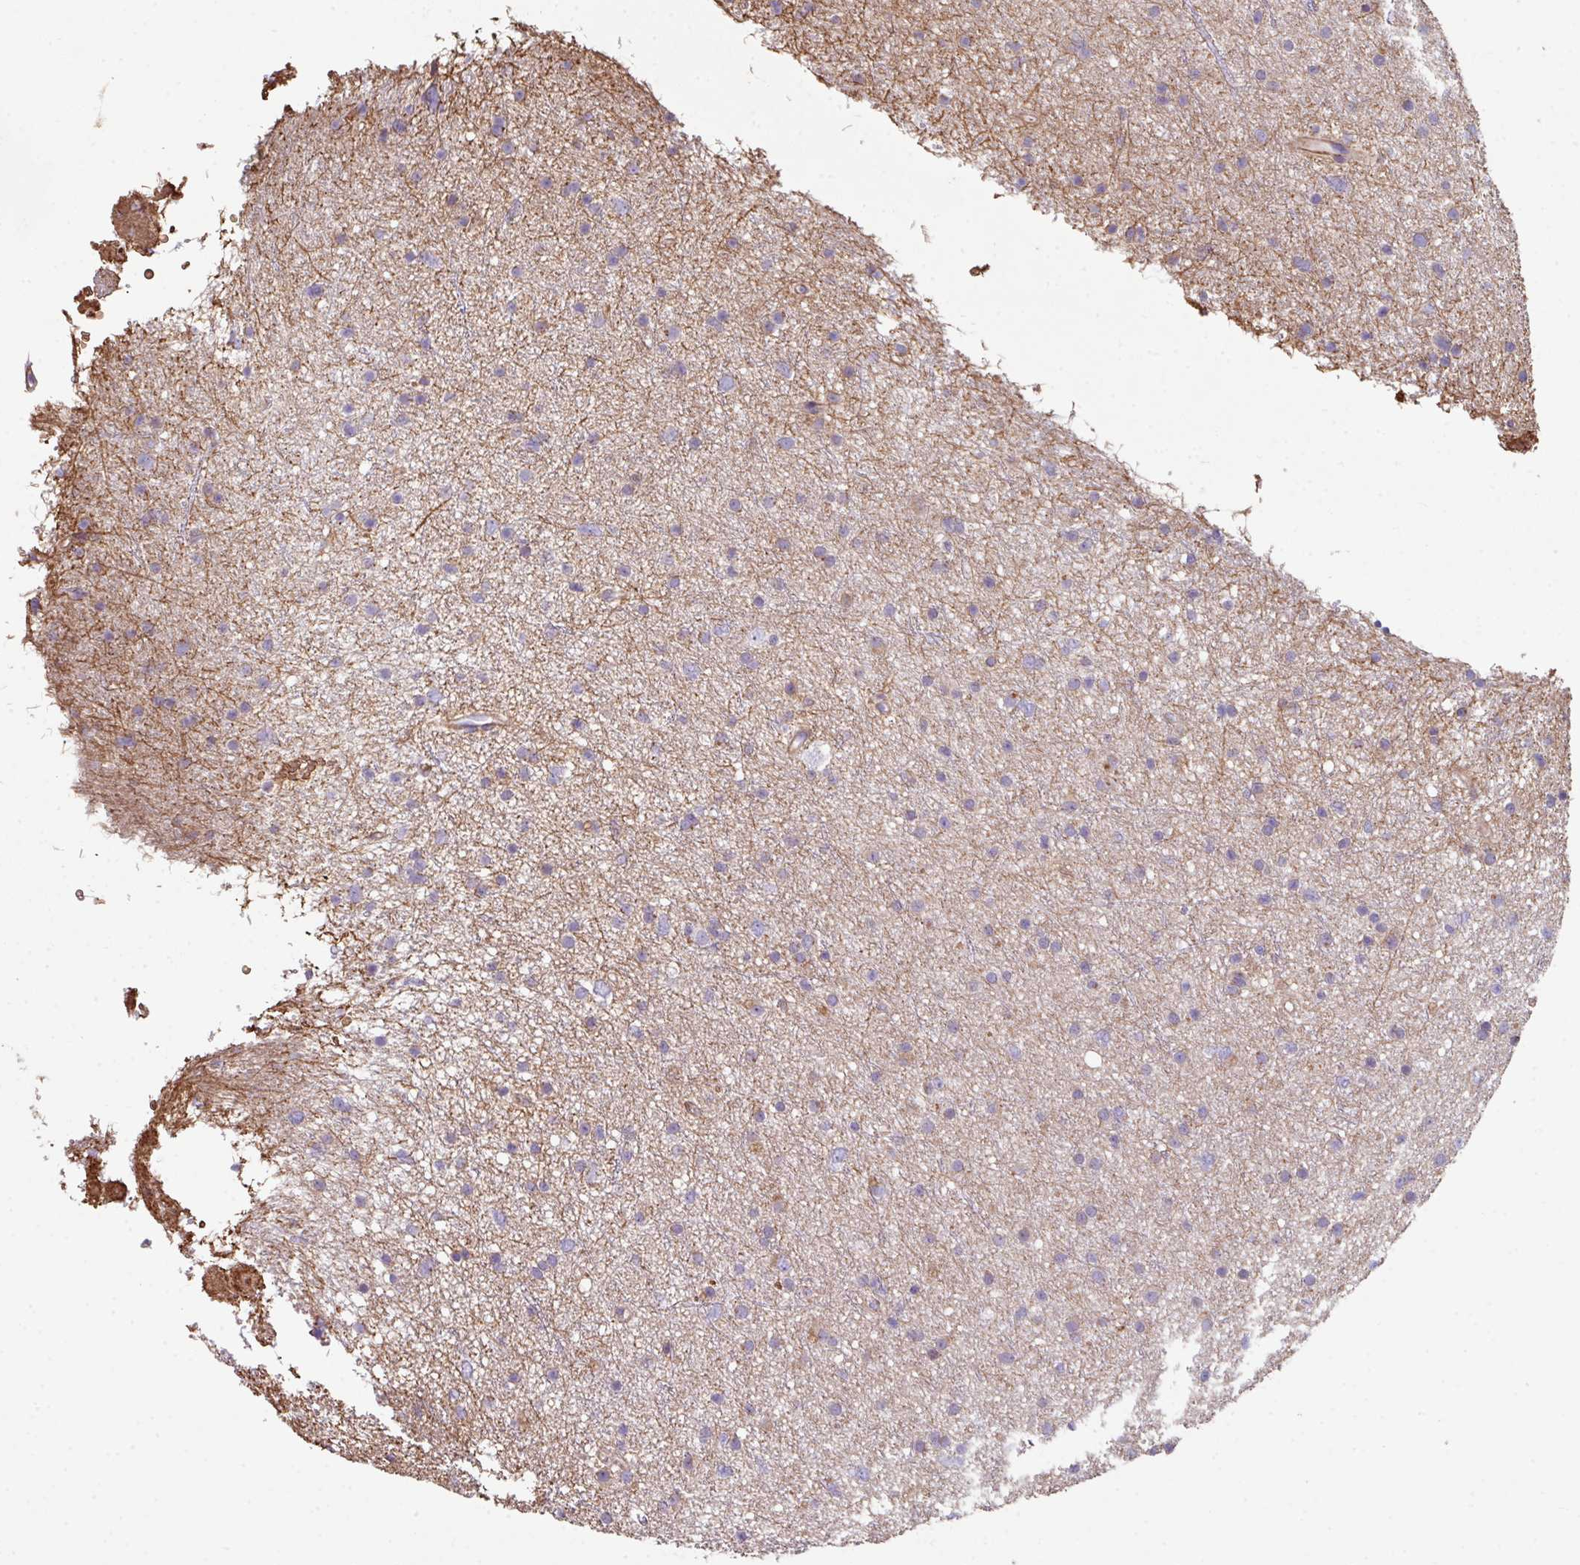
{"staining": {"intensity": "negative", "quantity": "none", "location": "none"}, "tissue": "glioma", "cell_type": "Tumor cells", "image_type": "cancer", "snomed": [{"axis": "morphology", "description": "Glioma, malignant, Low grade"}, {"axis": "topography", "description": "Cerebral cortex"}], "caption": "Immunohistochemical staining of glioma exhibits no significant staining in tumor cells.", "gene": "ANO9", "patient": {"sex": "female", "age": 39}}